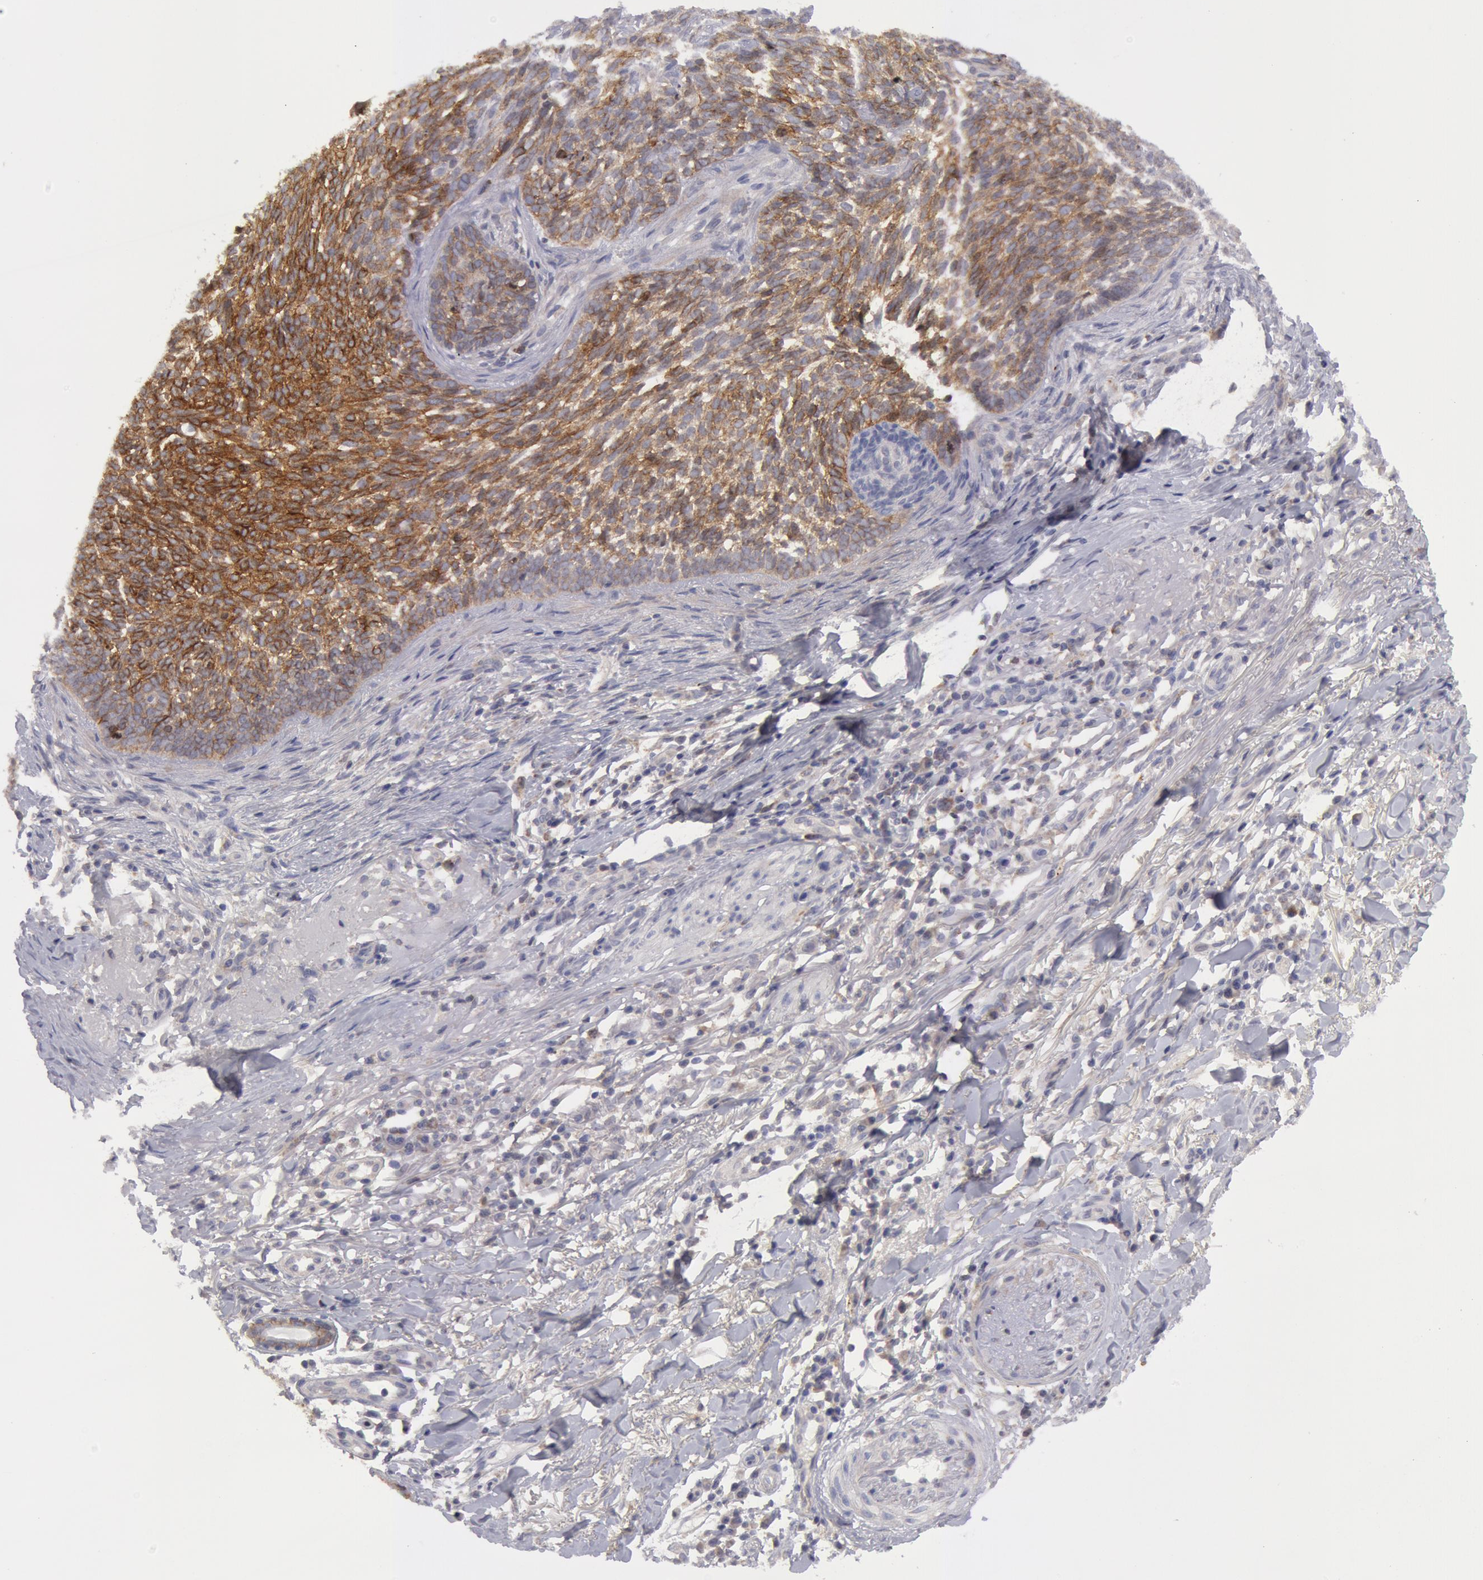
{"staining": {"intensity": "moderate", "quantity": ">75%", "location": "cytoplasmic/membranous"}, "tissue": "skin cancer", "cell_type": "Tumor cells", "image_type": "cancer", "snomed": [{"axis": "morphology", "description": "Basal cell carcinoma"}, {"axis": "topography", "description": "Skin"}], "caption": "Immunohistochemistry image of skin cancer stained for a protein (brown), which reveals medium levels of moderate cytoplasmic/membranous expression in about >75% of tumor cells.", "gene": "ERBB2", "patient": {"sex": "female", "age": 81}}